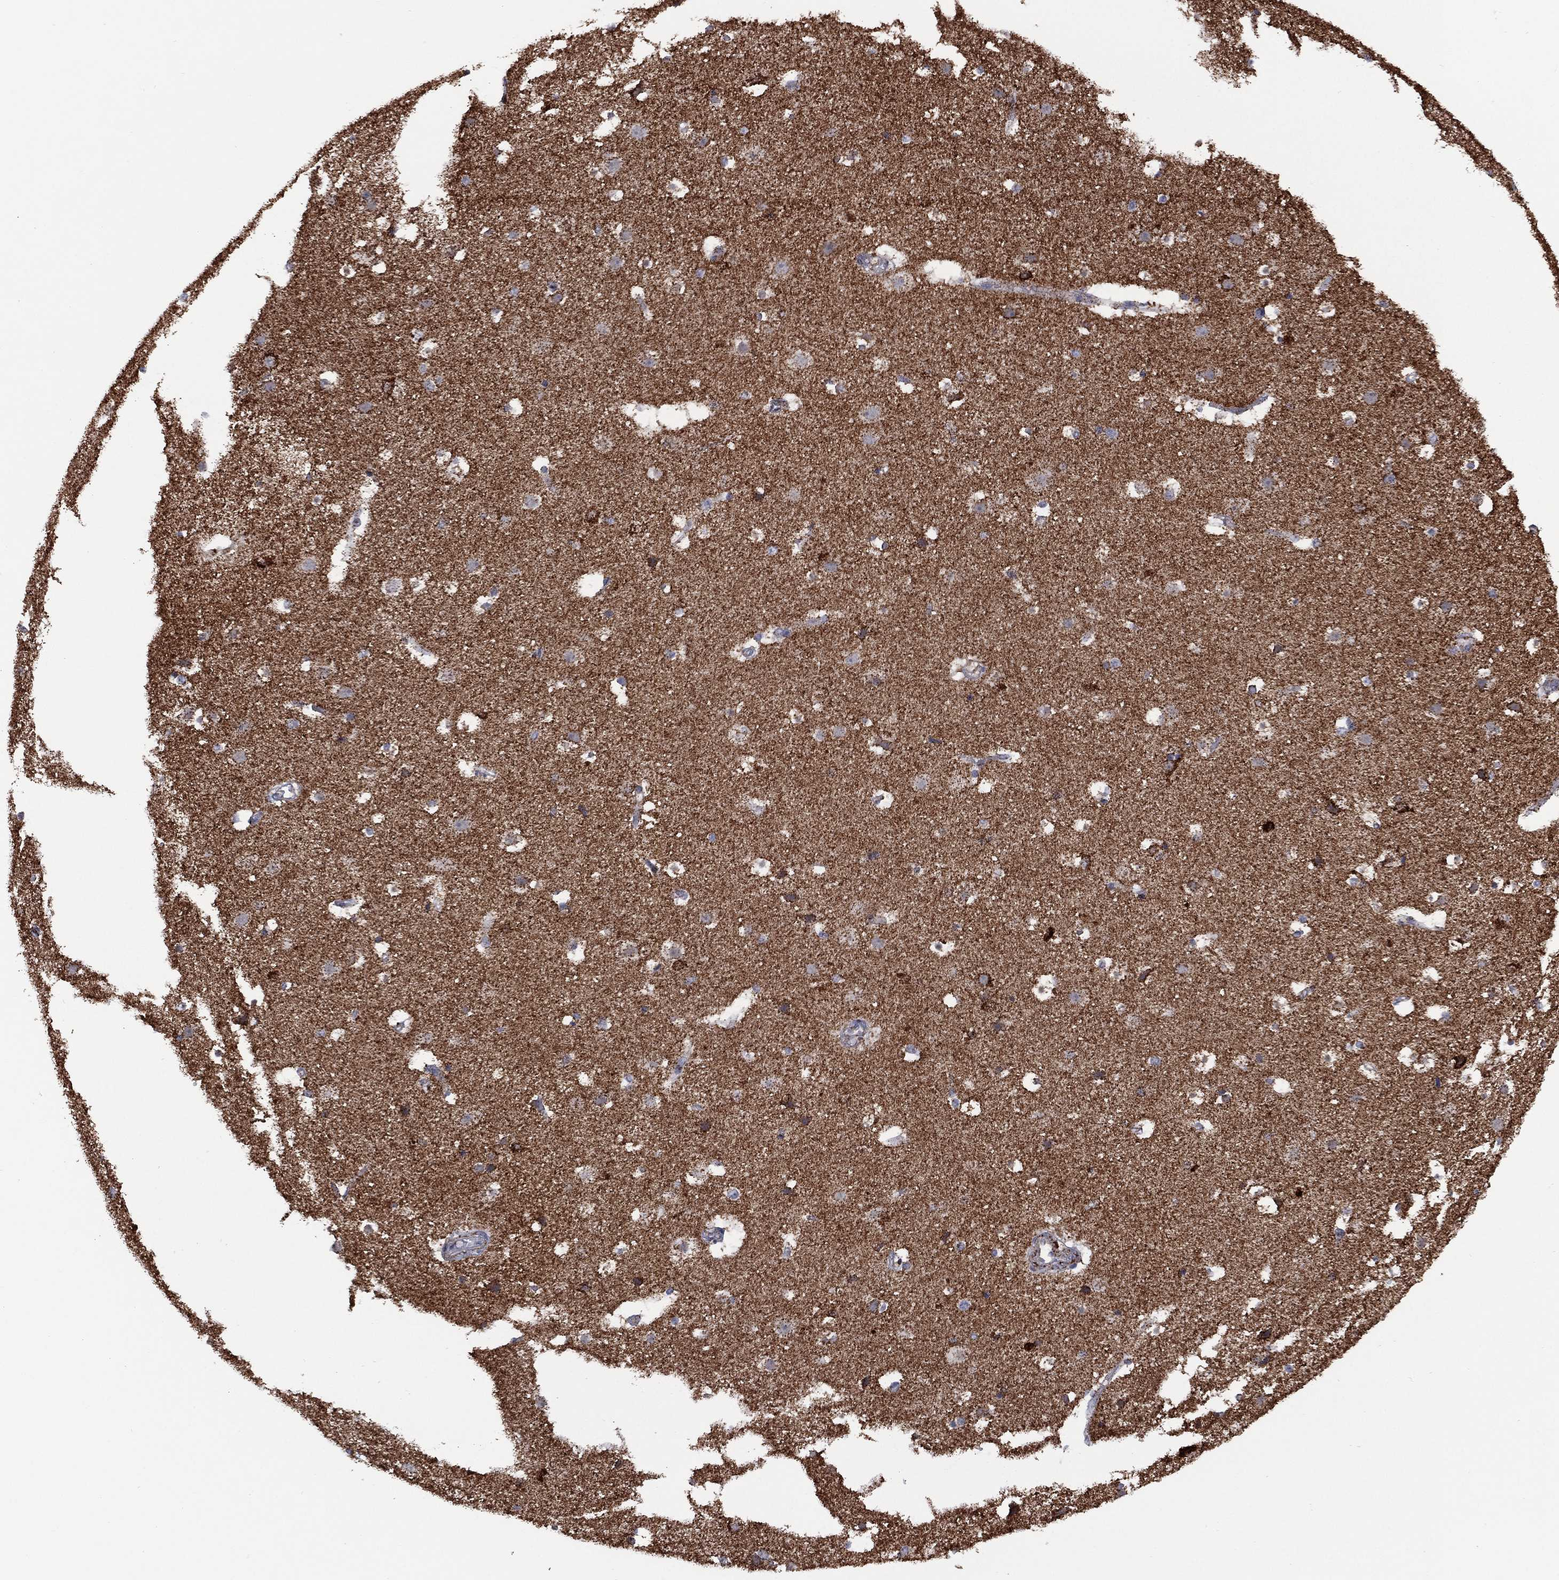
{"staining": {"intensity": "negative", "quantity": "none", "location": "none"}, "tissue": "cerebral cortex", "cell_type": "Endothelial cells", "image_type": "normal", "snomed": [{"axis": "morphology", "description": "Normal tissue, NOS"}, {"axis": "topography", "description": "Cerebral cortex"}], "caption": "A histopathology image of human cerebral cortex is negative for staining in endothelial cells.", "gene": "PPP2R5A", "patient": {"sex": "female", "age": 52}}